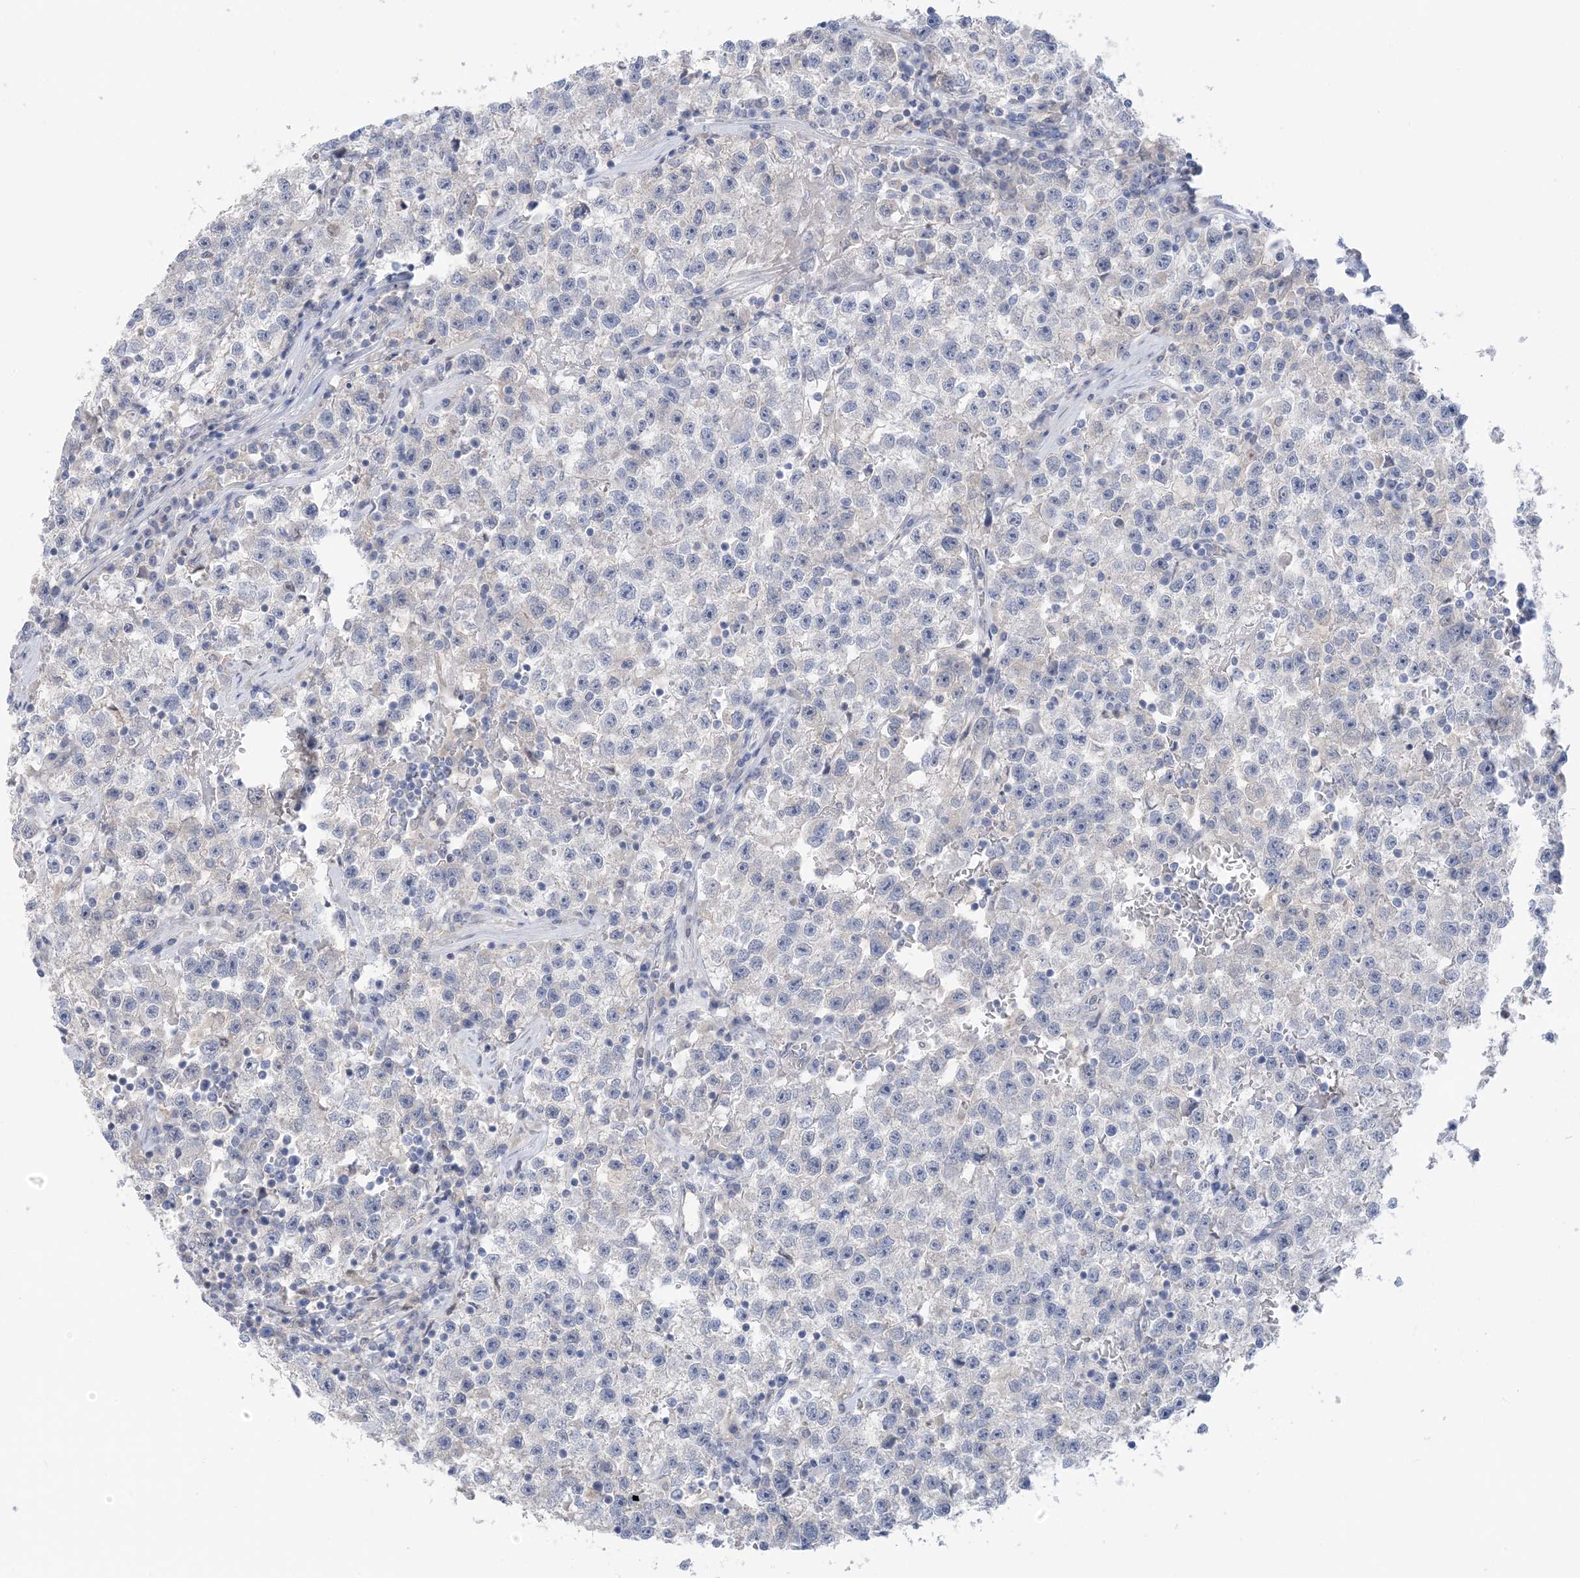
{"staining": {"intensity": "negative", "quantity": "none", "location": "none"}, "tissue": "testis cancer", "cell_type": "Tumor cells", "image_type": "cancer", "snomed": [{"axis": "morphology", "description": "Seminoma, NOS"}, {"axis": "topography", "description": "Testis"}], "caption": "Protein analysis of seminoma (testis) reveals no significant positivity in tumor cells.", "gene": "TTYH1", "patient": {"sex": "male", "age": 22}}